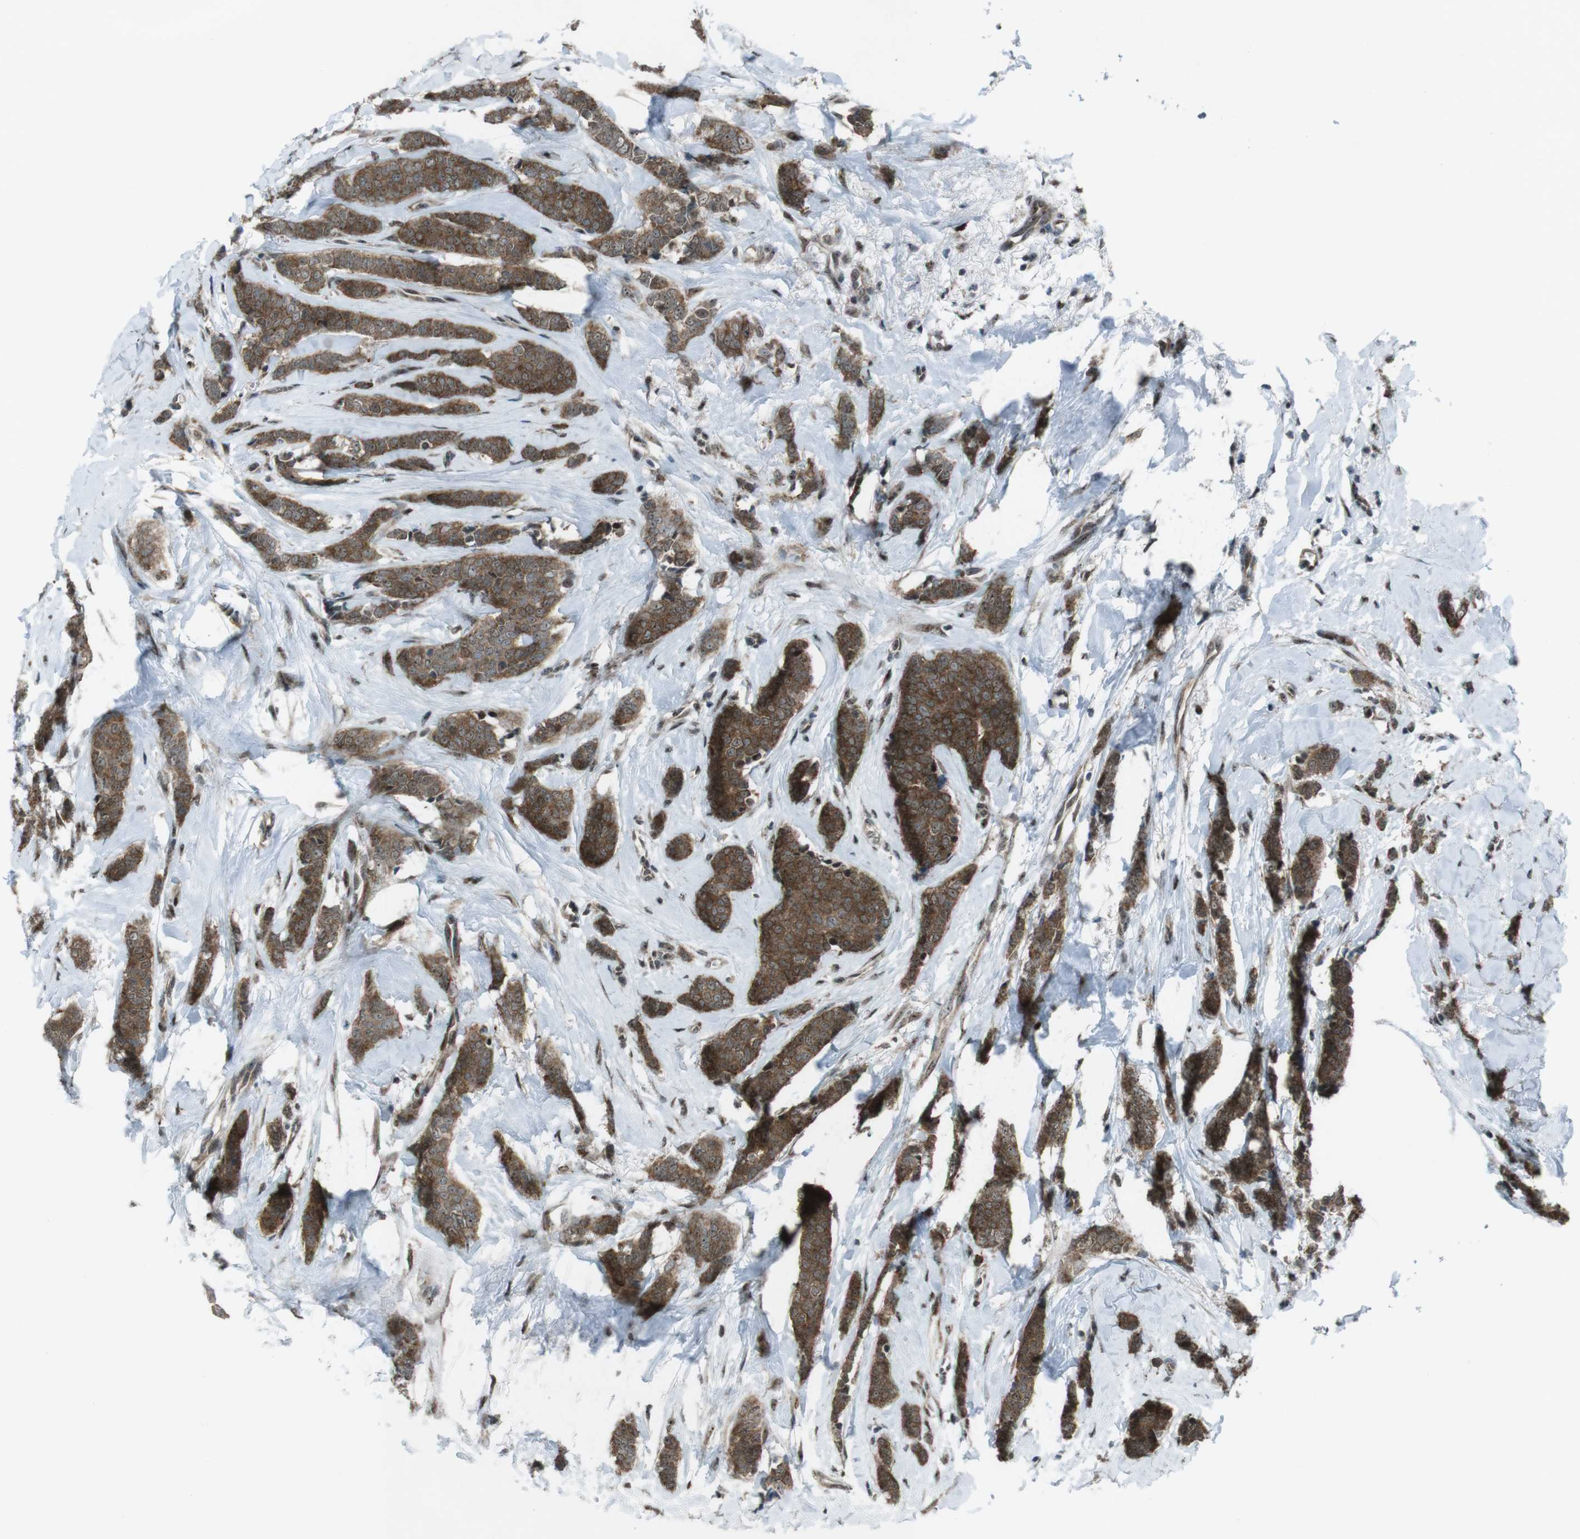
{"staining": {"intensity": "strong", "quantity": ">75%", "location": "cytoplasmic/membranous"}, "tissue": "breast cancer", "cell_type": "Tumor cells", "image_type": "cancer", "snomed": [{"axis": "morphology", "description": "Lobular carcinoma"}, {"axis": "topography", "description": "Skin"}, {"axis": "topography", "description": "Breast"}], "caption": "Brown immunohistochemical staining in breast cancer displays strong cytoplasmic/membranous expression in about >75% of tumor cells.", "gene": "CSNK1D", "patient": {"sex": "female", "age": 46}}